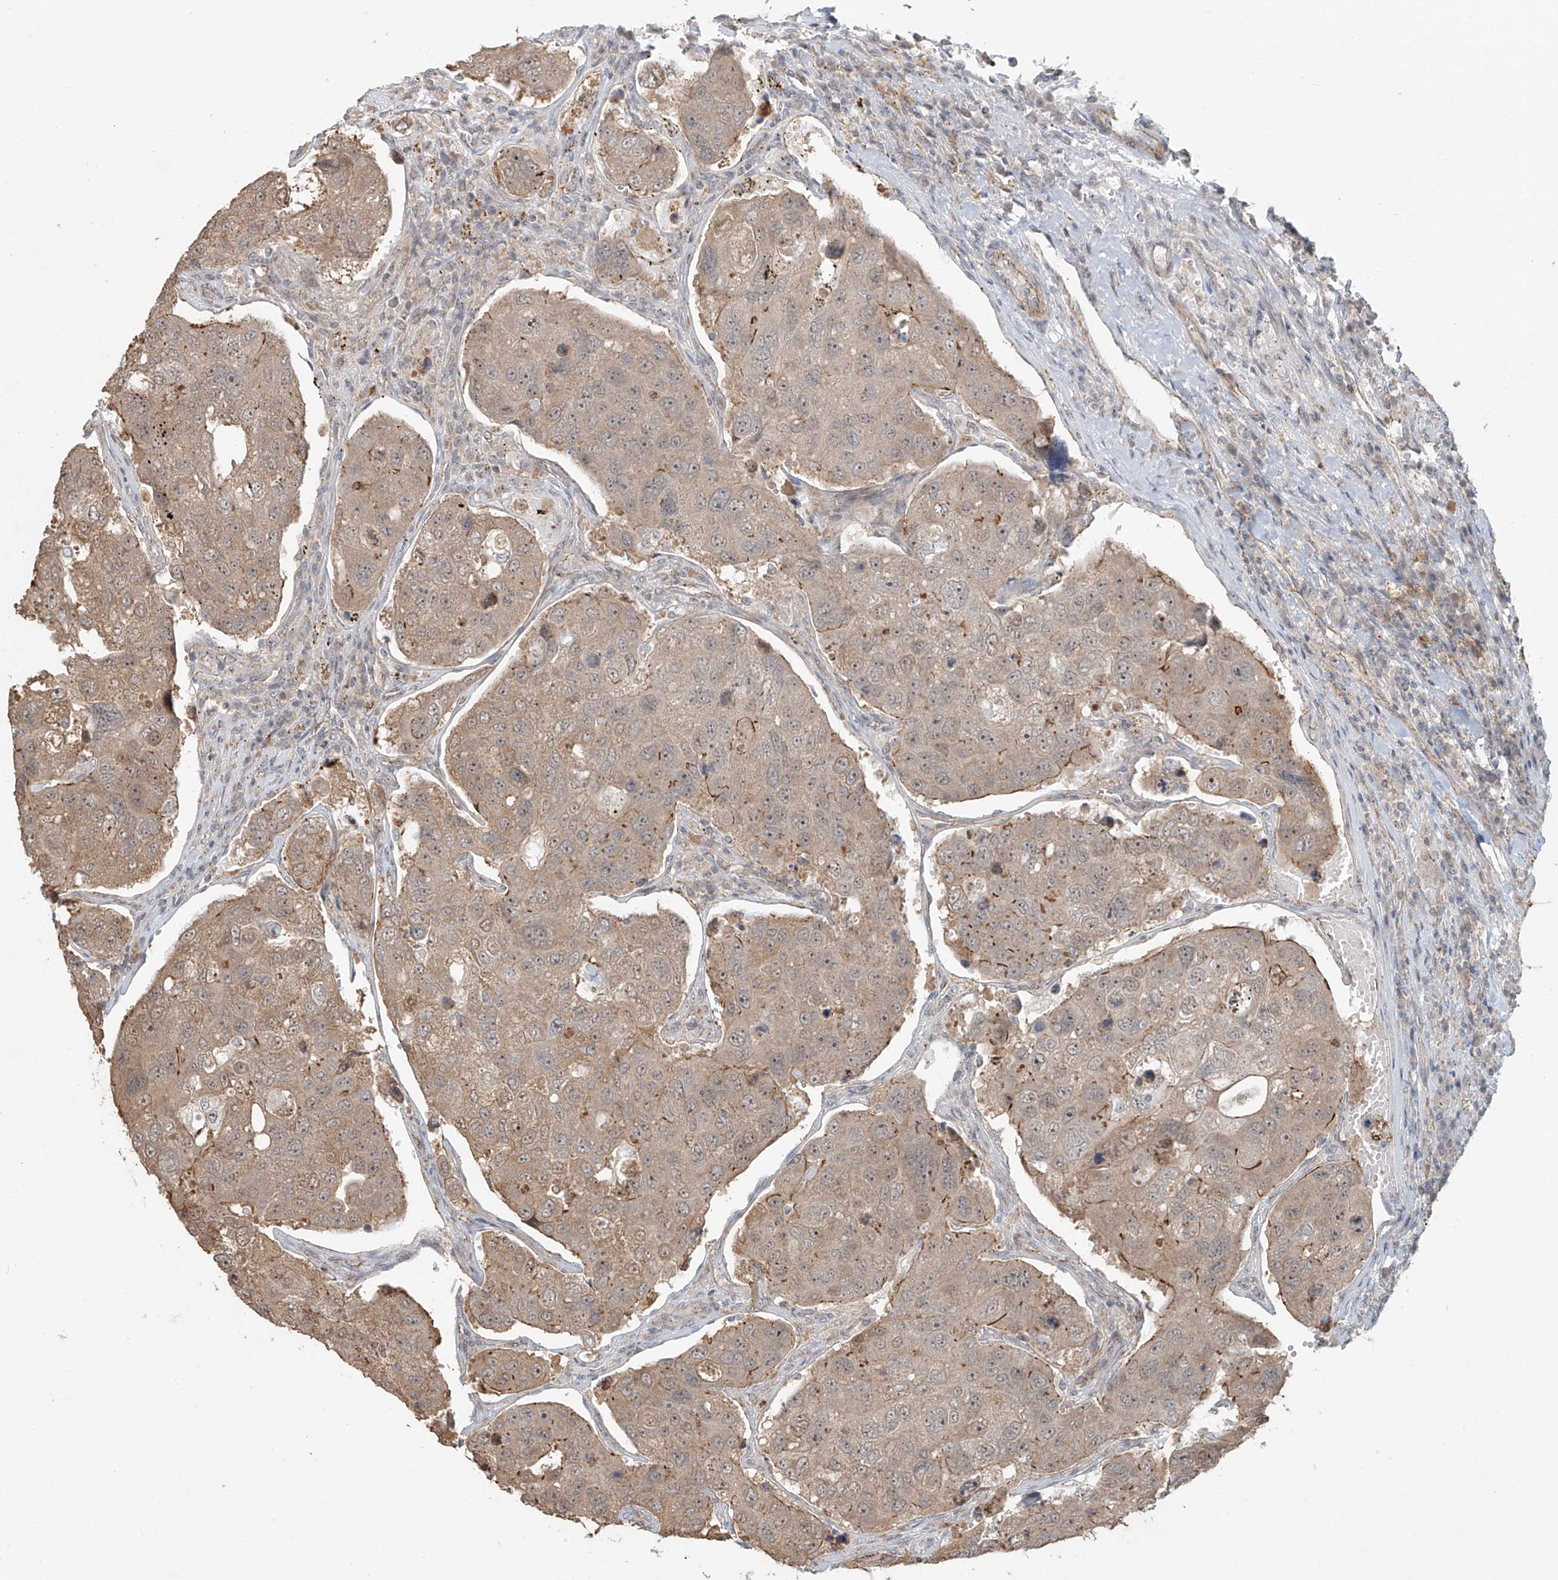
{"staining": {"intensity": "moderate", "quantity": ">75%", "location": "cytoplasmic/membranous"}, "tissue": "urothelial cancer", "cell_type": "Tumor cells", "image_type": "cancer", "snomed": [{"axis": "morphology", "description": "Urothelial carcinoma, High grade"}, {"axis": "topography", "description": "Lymph node"}, {"axis": "topography", "description": "Urinary bladder"}], "caption": "Moderate cytoplasmic/membranous protein expression is present in about >75% of tumor cells in urothelial cancer. The staining was performed using DAB (3,3'-diaminobenzidine) to visualize the protein expression in brown, while the nuclei were stained in blue with hematoxylin (Magnification: 20x).", "gene": "ZNF16", "patient": {"sex": "male", "age": 51}}